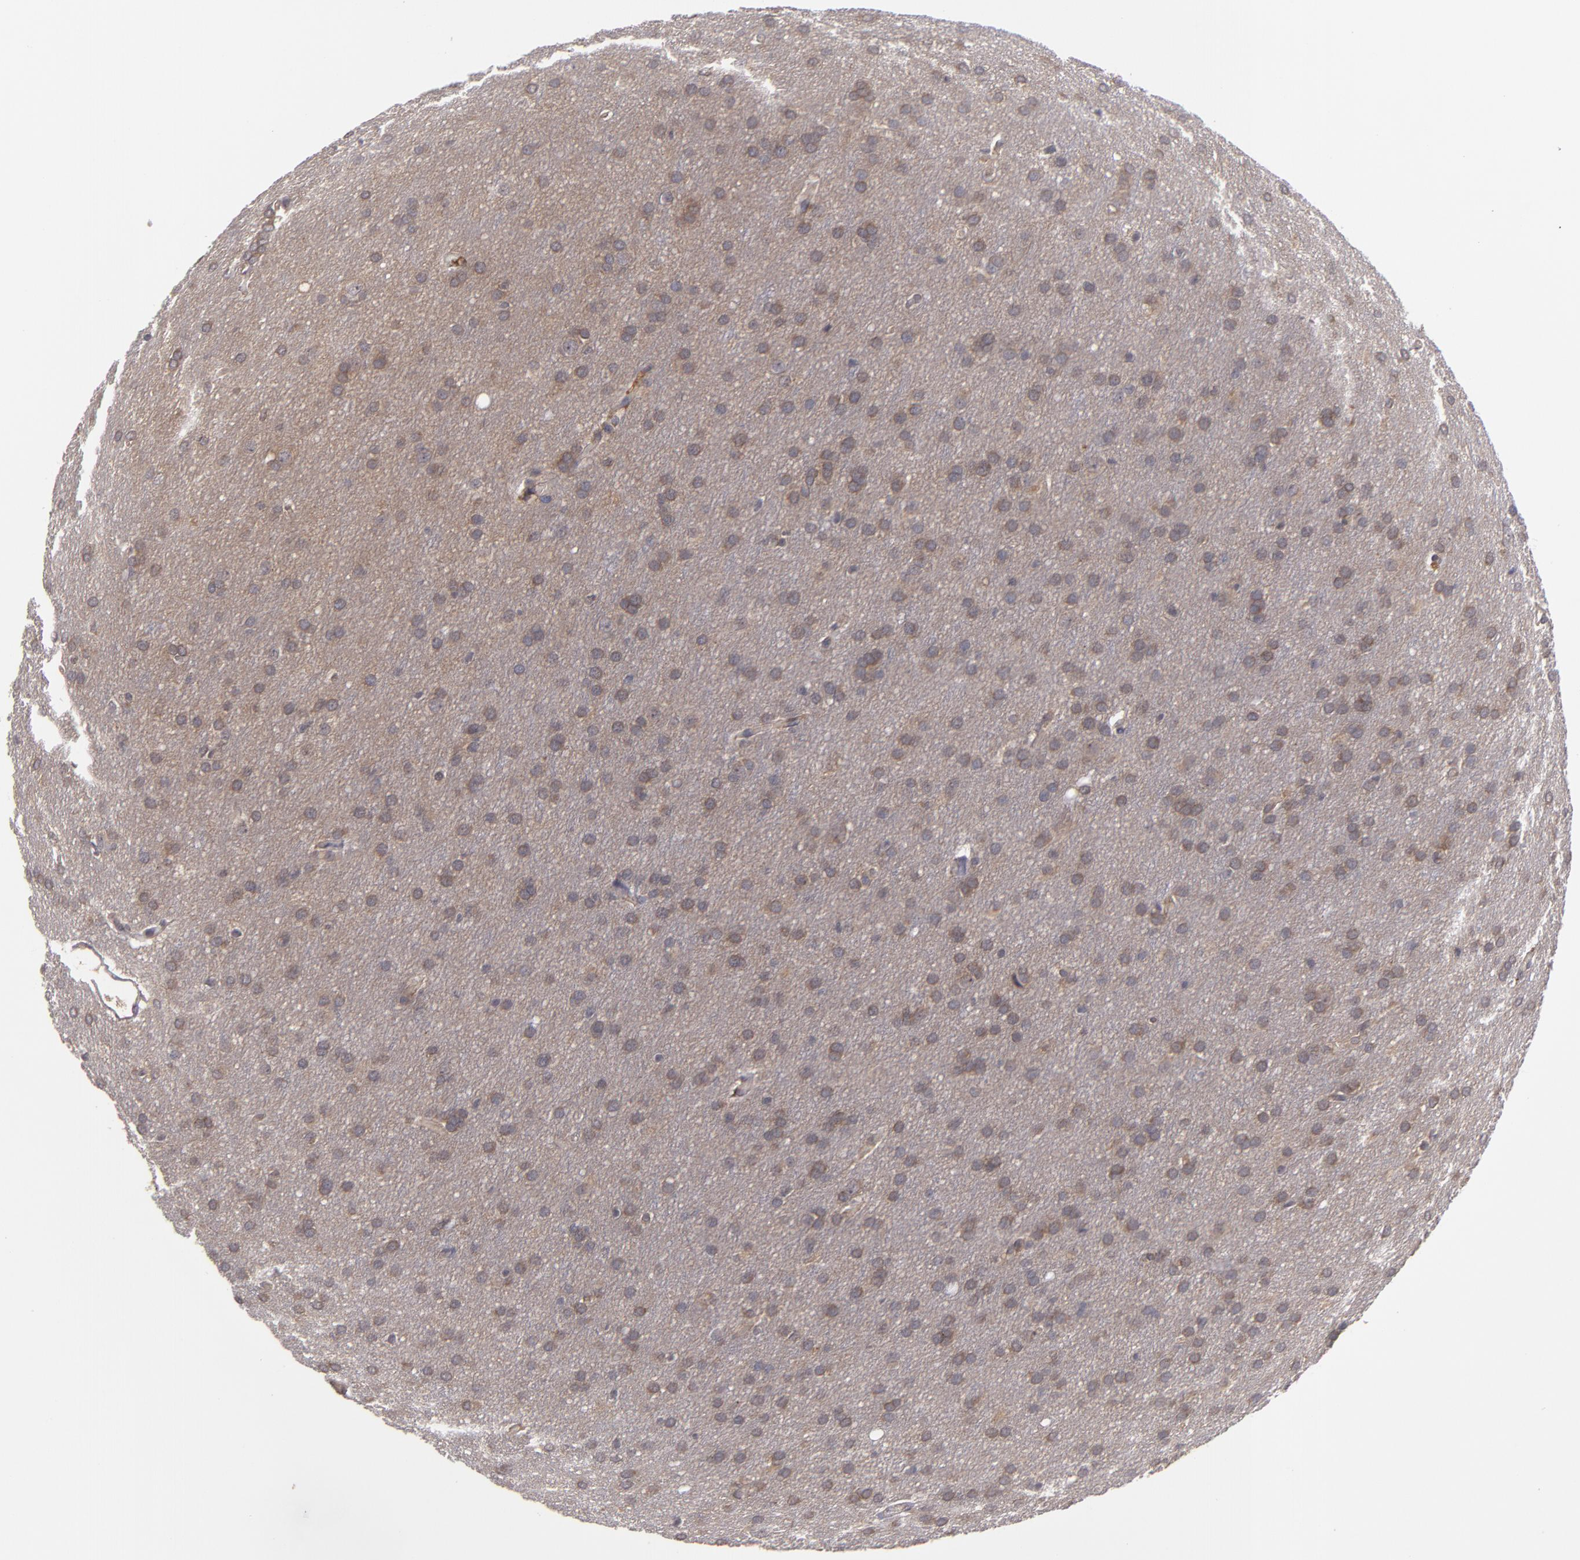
{"staining": {"intensity": "weak", "quantity": ">75%", "location": "cytoplasmic/membranous"}, "tissue": "glioma", "cell_type": "Tumor cells", "image_type": "cancer", "snomed": [{"axis": "morphology", "description": "Glioma, malignant, Low grade"}, {"axis": "topography", "description": "Brain"}], "caption": "Malignant low-grade glioma was stained to show a protein in brown. There is low levels of weak cytoplasmic/membranous staining in approximately >75% of tumor cells.", "gene": "CTSO", "patient": {"sex": "female", "age": 32}}